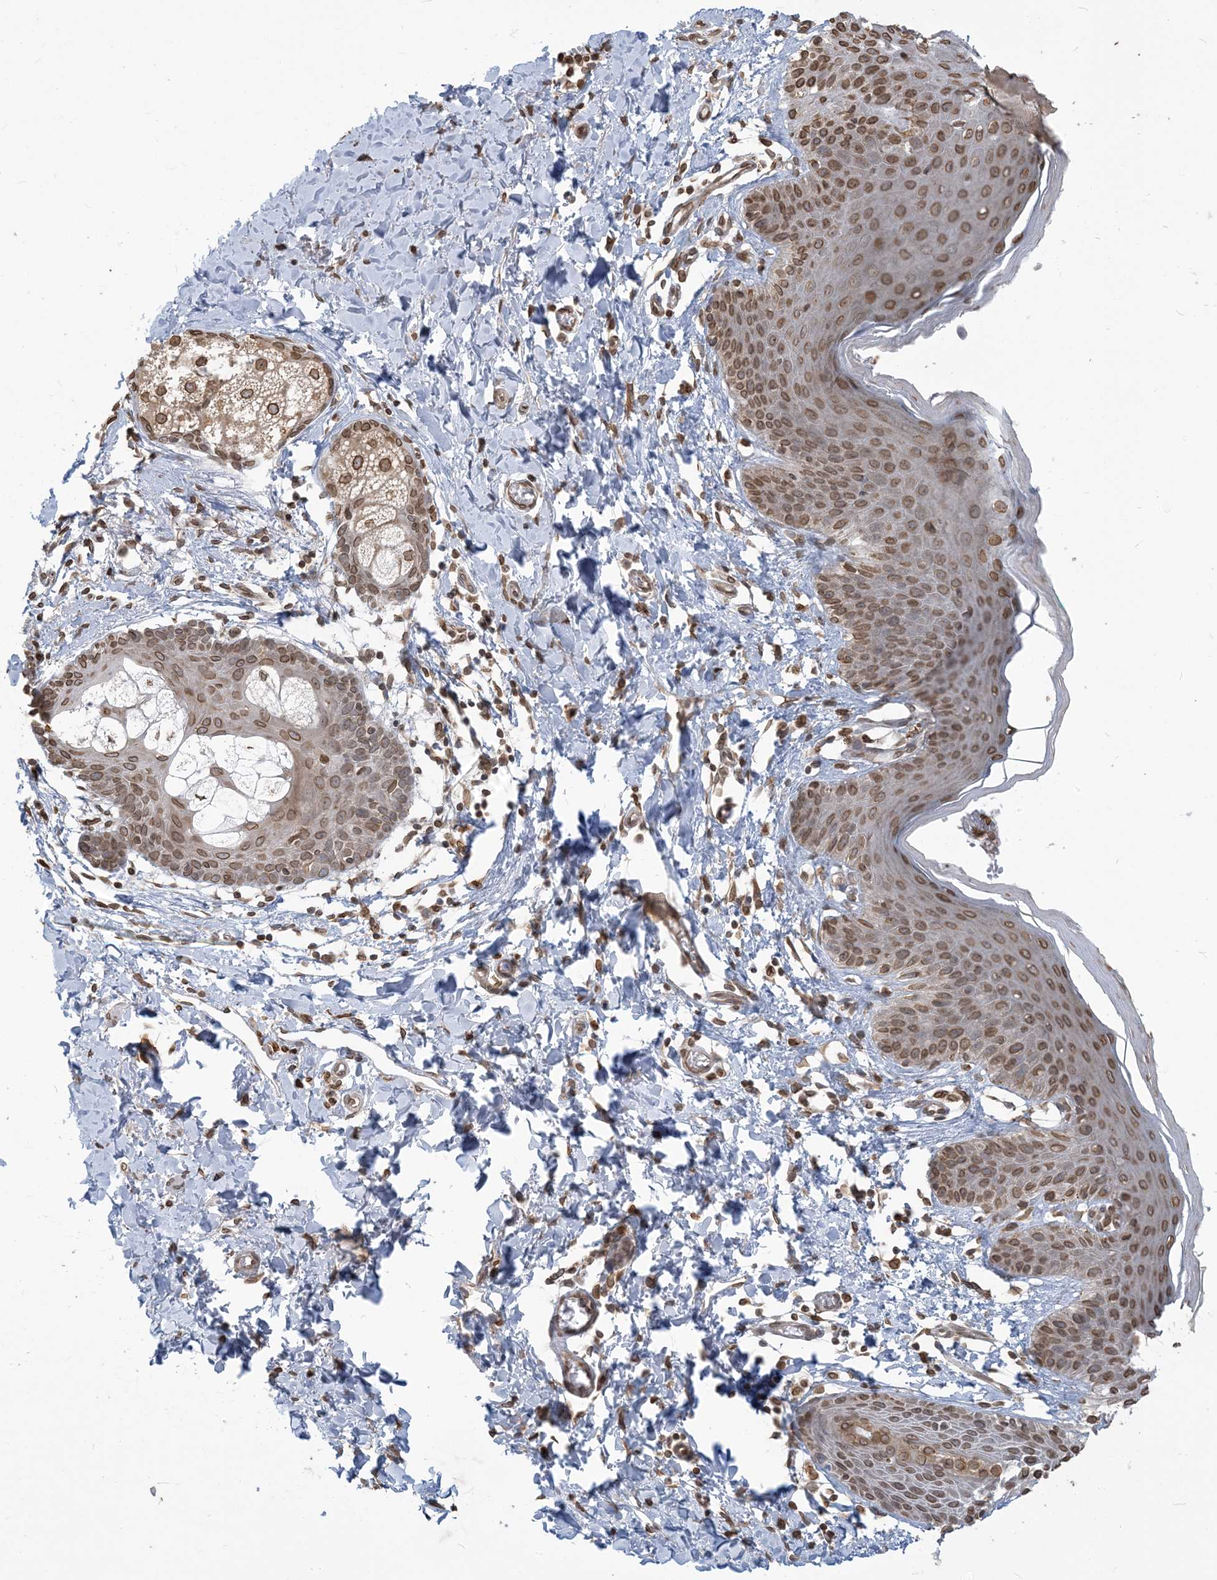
{"staining": {"intensity": "moderate", "quantity": ">75%", "location": "cytoplasmic/membranous,nuclear"}, "tissue": "skin", "cell_type": "Epidermal cells", "image_type": "normal", "snomed": [{"axis": "morphology", "description": "Normal tissue, NOS"}, {"axis": "topography", "description": "Vulva"}], "caption": "Moderate cytoplasmic/membranous,nuclear positivity is identified in about >75% of epidermal cells in normal skin. (DAB (3,3'-diaminobenzidine) IHC, brown staining for protein, blue staining for nuclei).", "gene": "WWP1", "patient": {"sex": "female", "age": 66}}